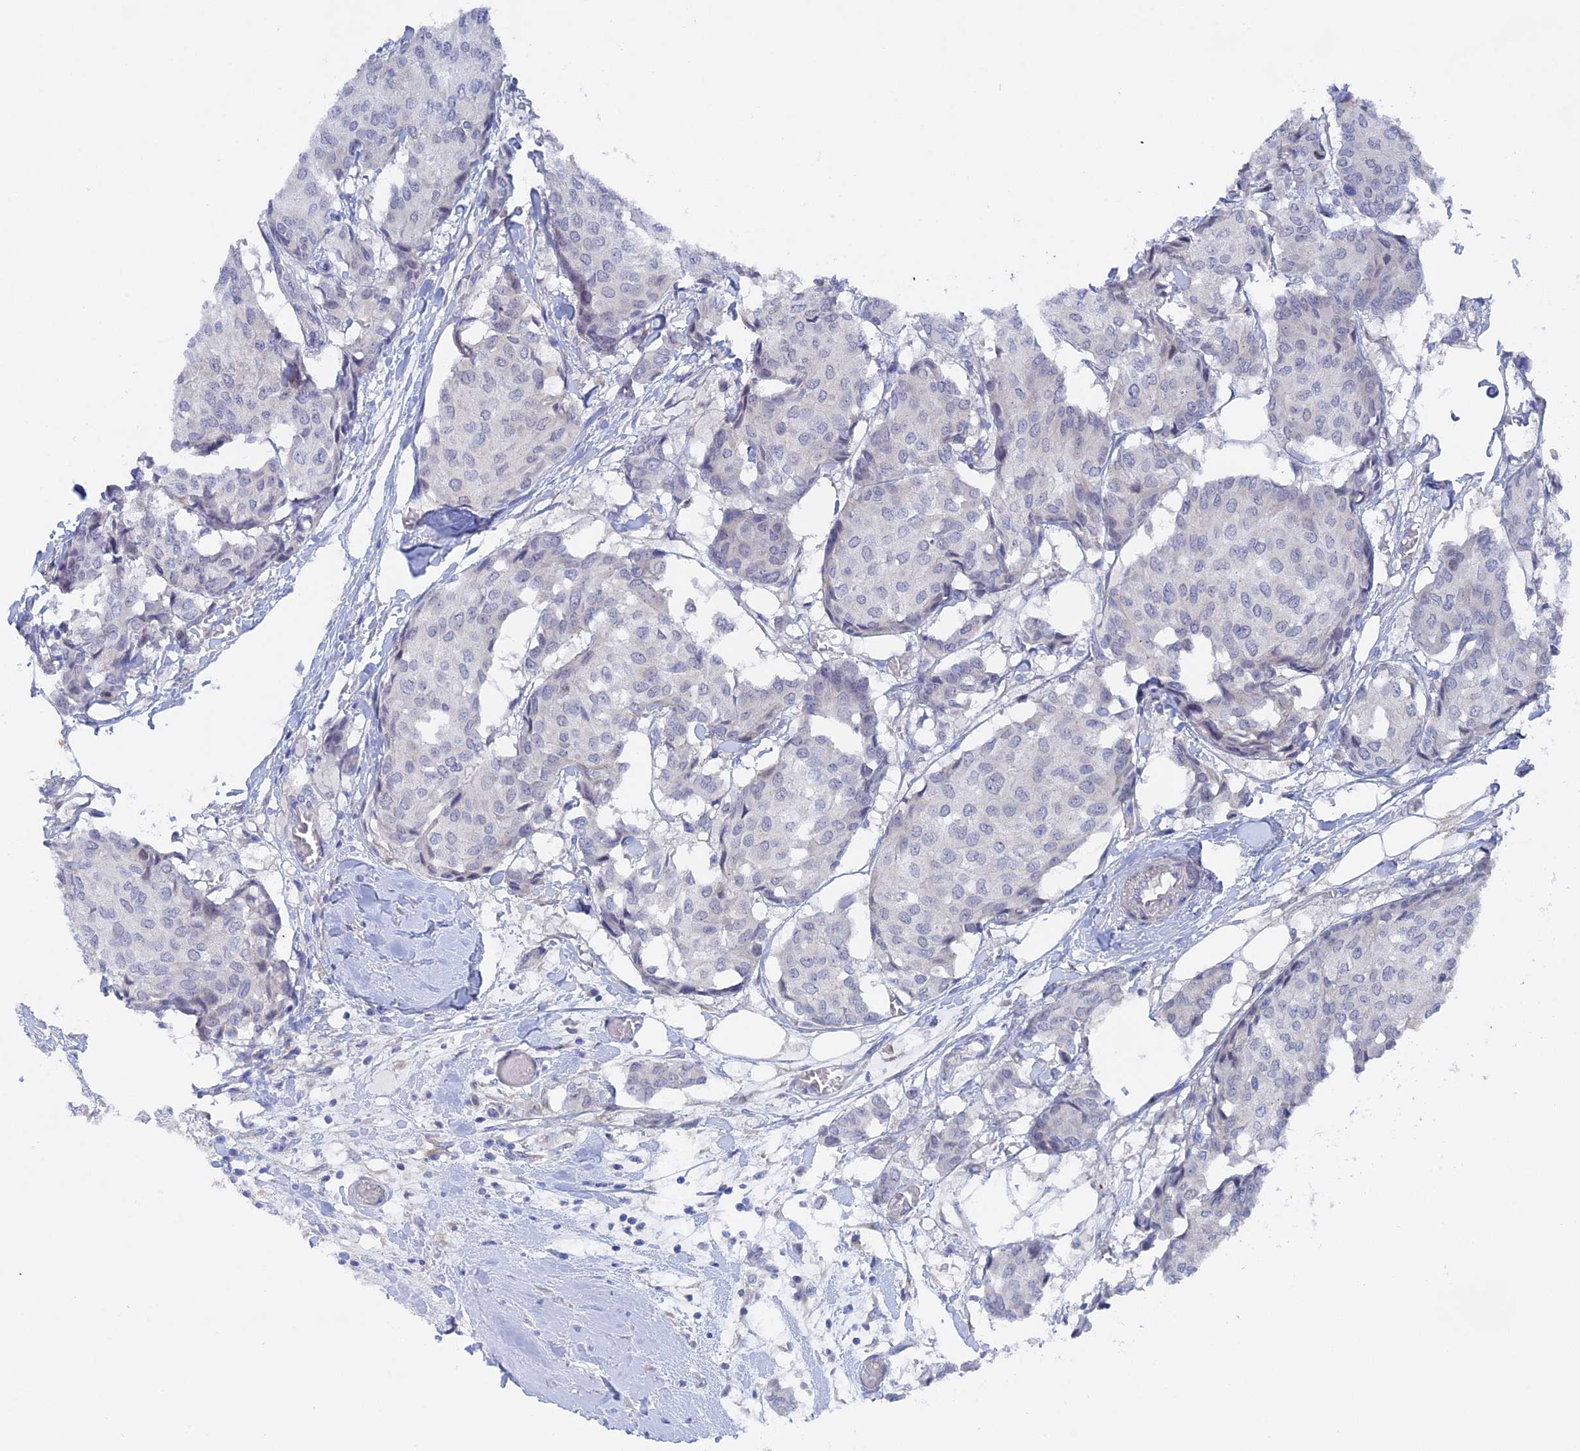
{"staining": {"intensity": "negative", "quantity": "none", "location": "none"}, "tissue": "breast cancer", "cell_type": "Tumor cells", "image_type": "cancer", "snomed": [{"axis": "morphology", "description": "Duct carcinoma"}, {"axis": "topography", "description": "Breast"}], "caption": "Immunohistochemistry micrograph of neoplastic tissue: human breast cancer (invasive ductal carcinoma) stained with DAB (3,3'-diaminobenzidine) demonstrates no significant protein expression in tumor cells.", "gene": "DACT3", "patient": {"sex": "female", "age": 75}}